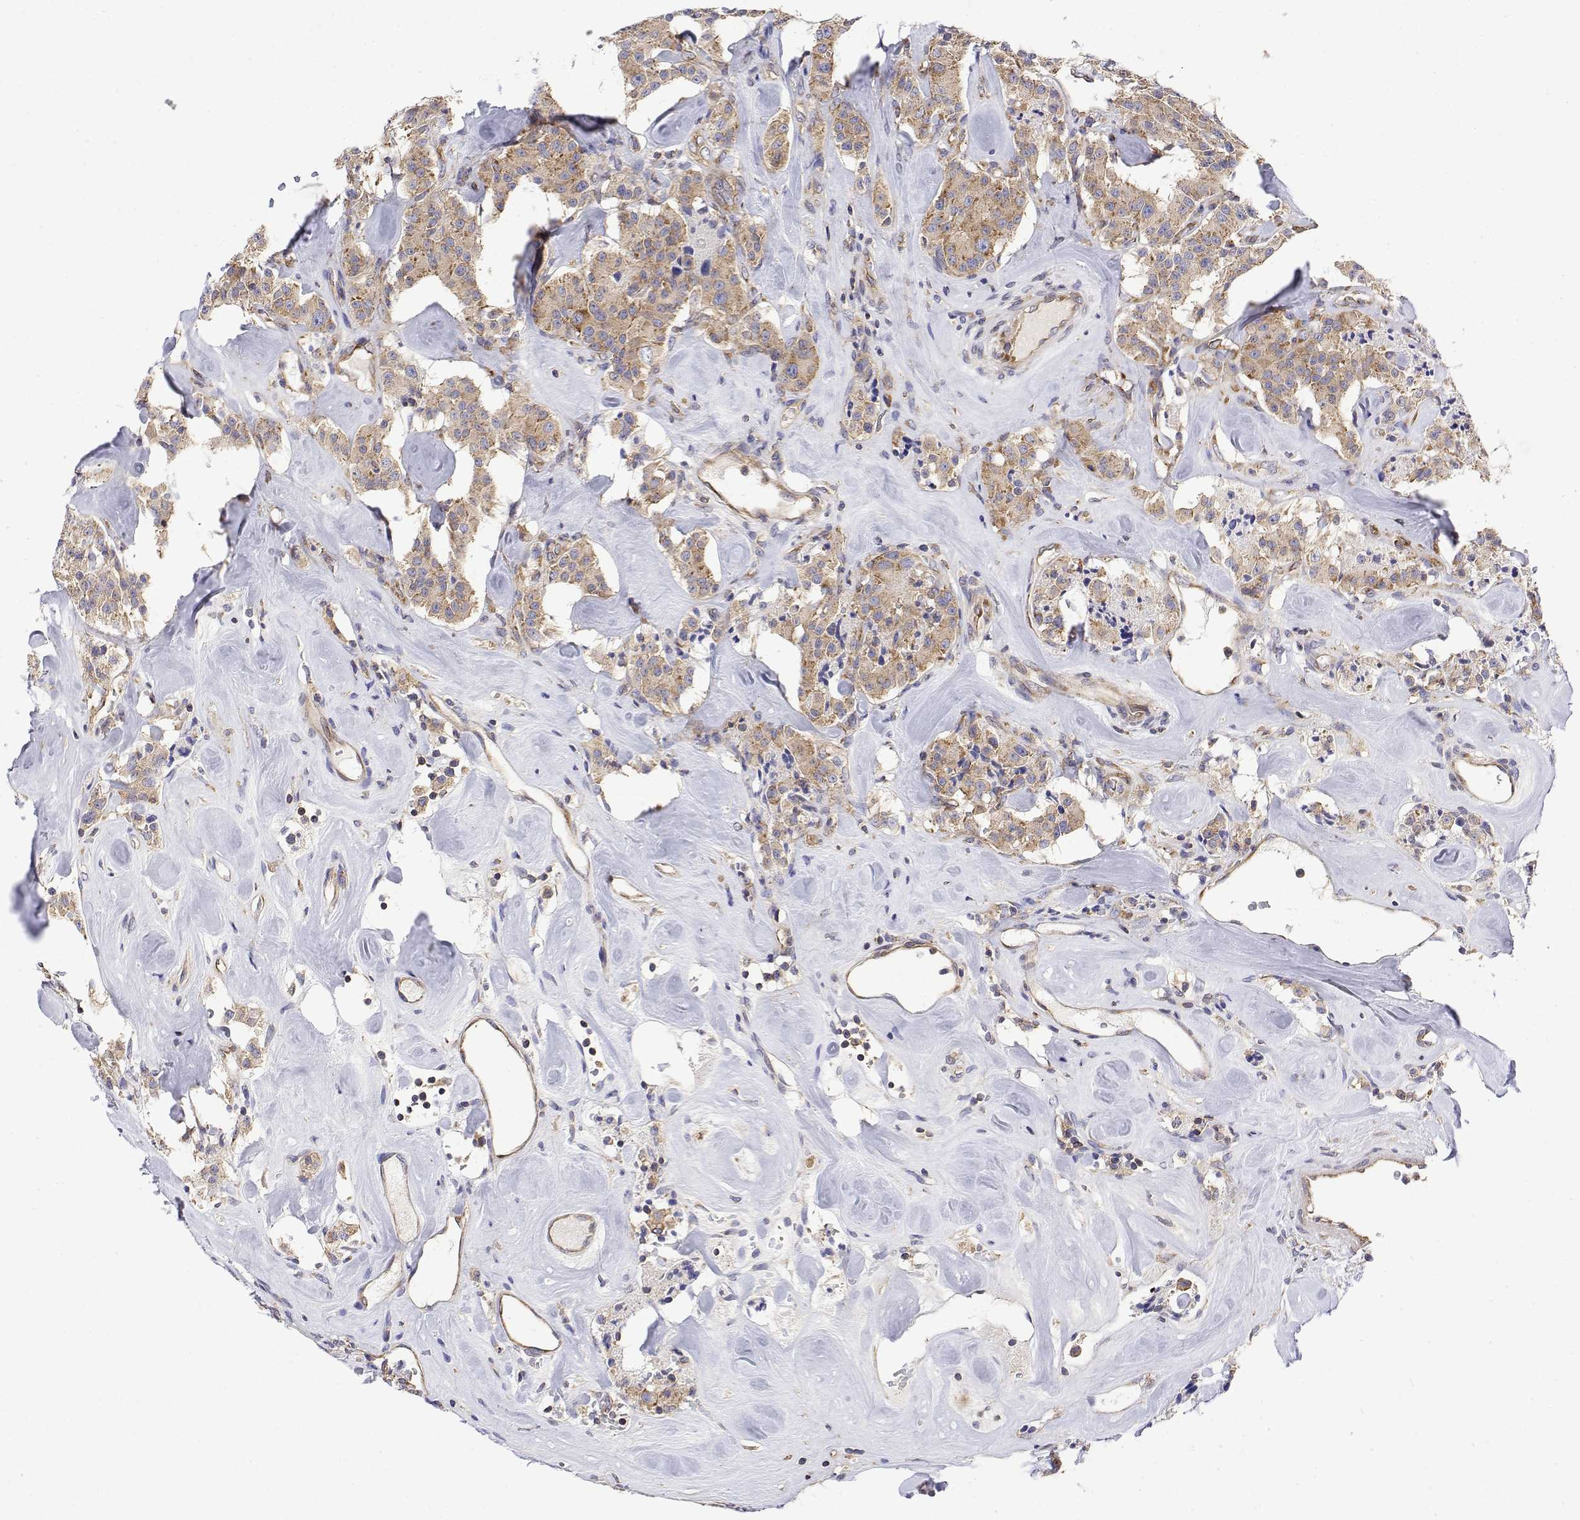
{"staining": {"intensity": "weak", "quantity": ">75%", "location": "cytoplasmic/membranous"}, "tissue": "carcinoid", "cell_type": "Tumor cells", "image_type": "cancer", "snomed": [{"axis": "morphology", "description": "Carcinoid, malignant, NOS"}, {"axis": "topography", "description": "Pancreas"}], "caption": "IHC histopathology image of neoplastic tissue: carcinoid stained using IHC demonstrates low levels of weak protein expression localized specifically in the cytoplasmic/membranous of tumor cells, appearing as a cytoplasmic/membranous brown color.", "gene": "EEF1G", "patient": {"sex": "male", "age": 41}}